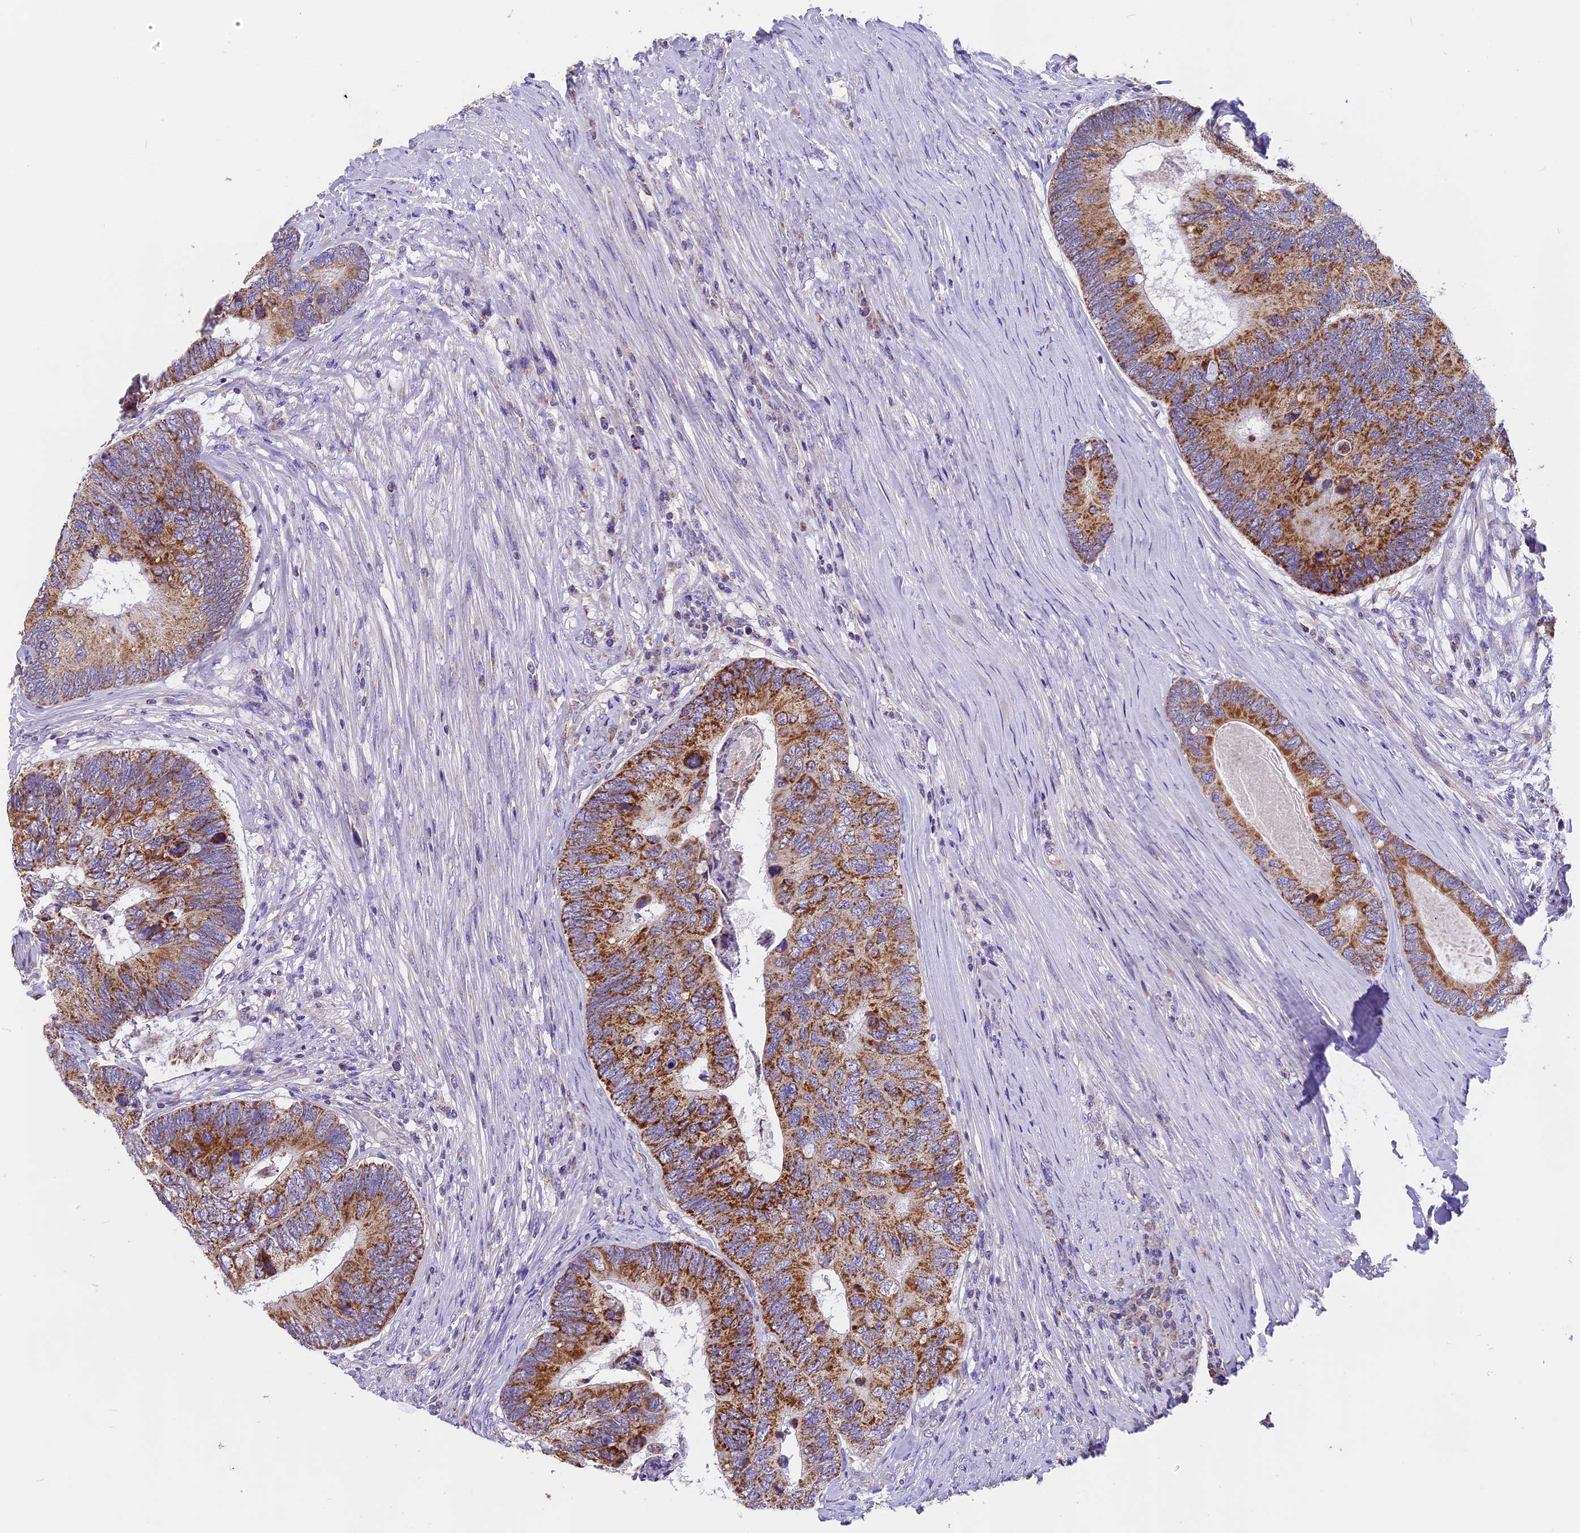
{"staining": {"intensity": "moderate", "quantity": ">75%", "location": "cytoplasmic/membranous"}, "tissue": "colorectal cancer", "cell_type": "Tumor cells", "image_type": "cancer", "snomed": [{"axis": "morphology", "description": "Adenocarcinoma, NOS"}, {"axis": "topography", "description": "Colon"}], "caption": "Tumor cells show medium levels of moderate cytoplasmic/membranous positivity in about >75% of cells in human colorectal adenocarcinoma.", "gene": "MGME1", "patient": {"sex": "female", "age": 67}}